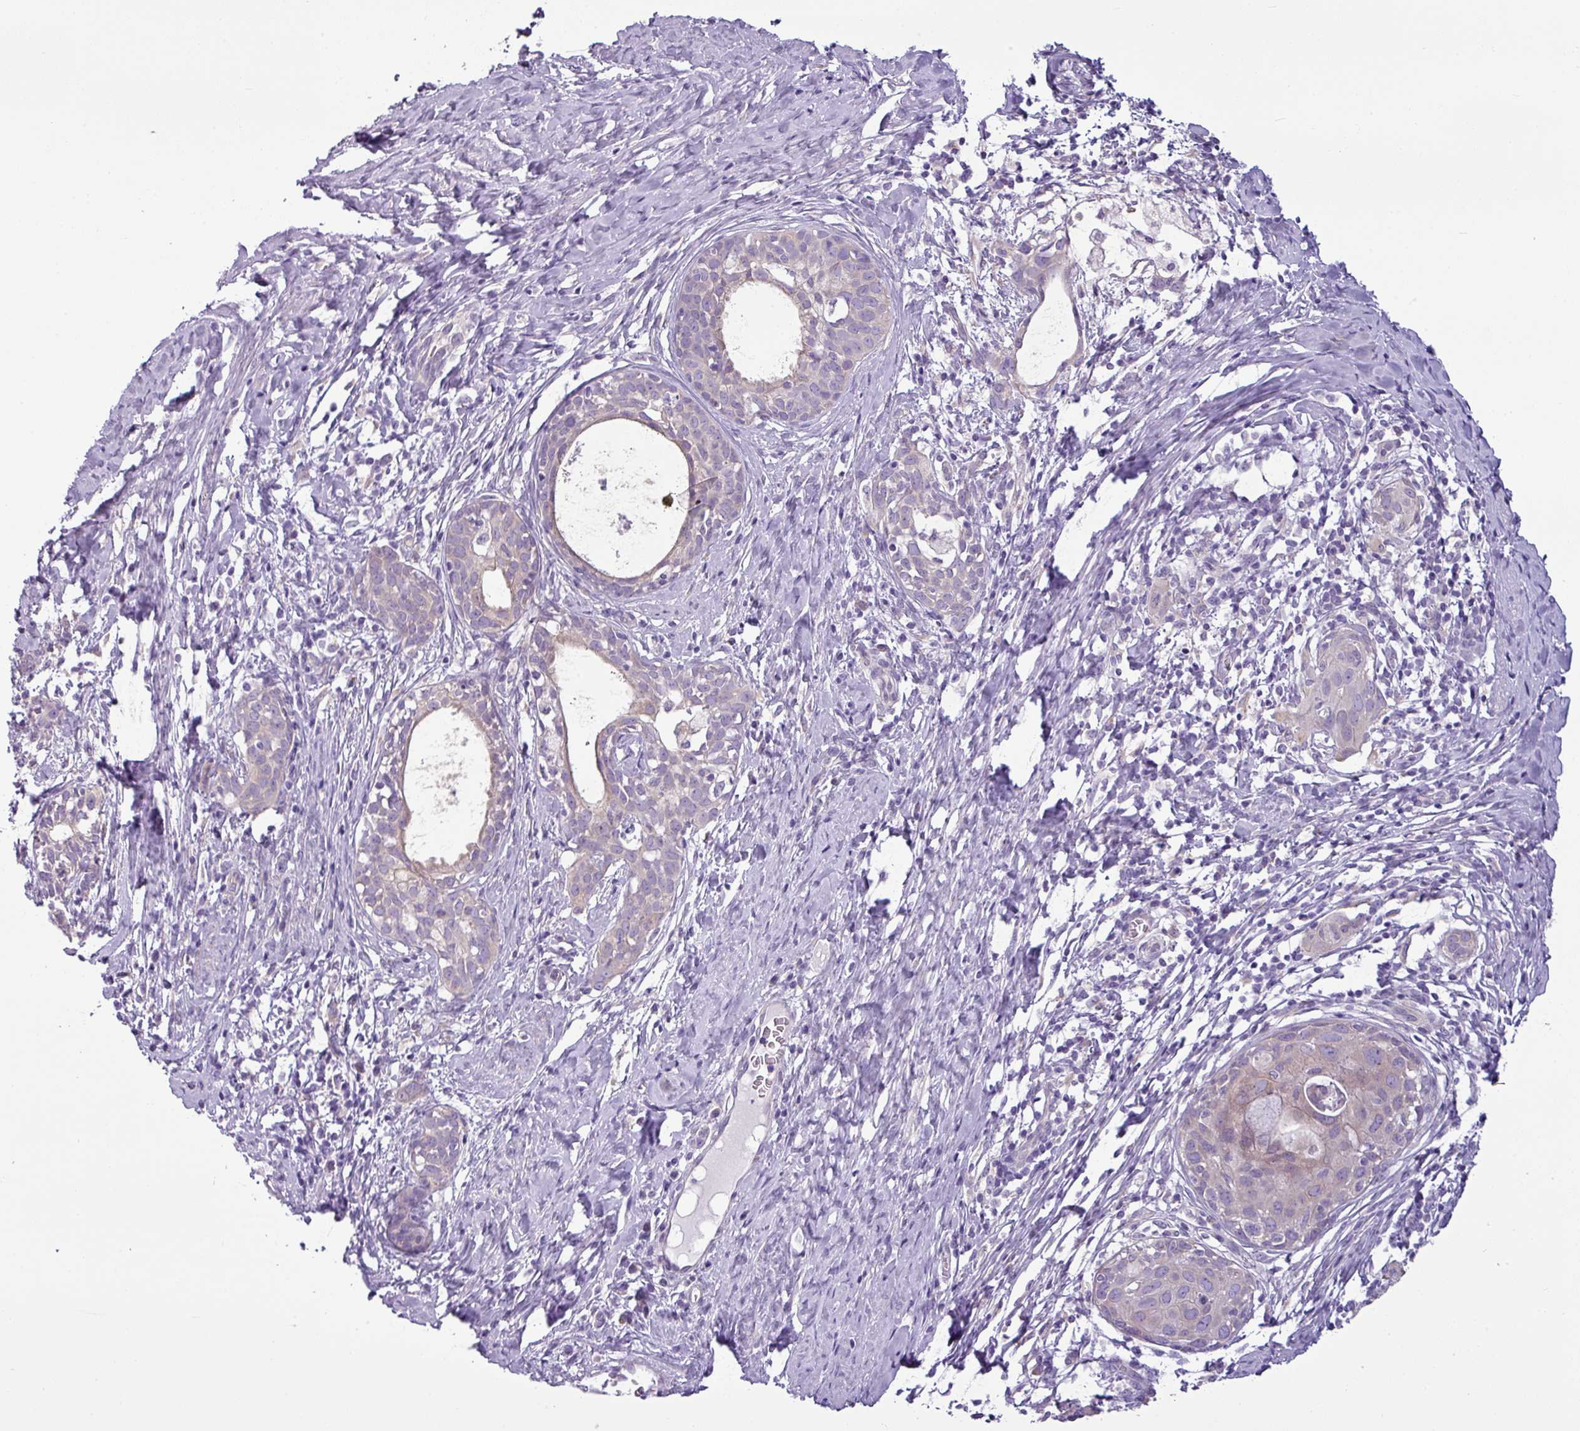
{"staining": {"intensity": "weak", "quantity": "<25%", "location": "cytoplasmic/membranous"}, "tissue": "cervical cancer", "cell_type": "Tumor cells", "image_type": "cancer", "snomed": [{"axis": "morphology", "description": "Squamous cell carcinoma, NOS"}, {"axis": "topography", "description": "Cervix"}], "caption": "This is an immunohistochemistry (IHC) photomicrograph of human cervical squamous cell carcinoma. There is no expression in tumor cells.", "gene": "TOR1AIP2", "patient": {"sex": "female", "age": 52}}